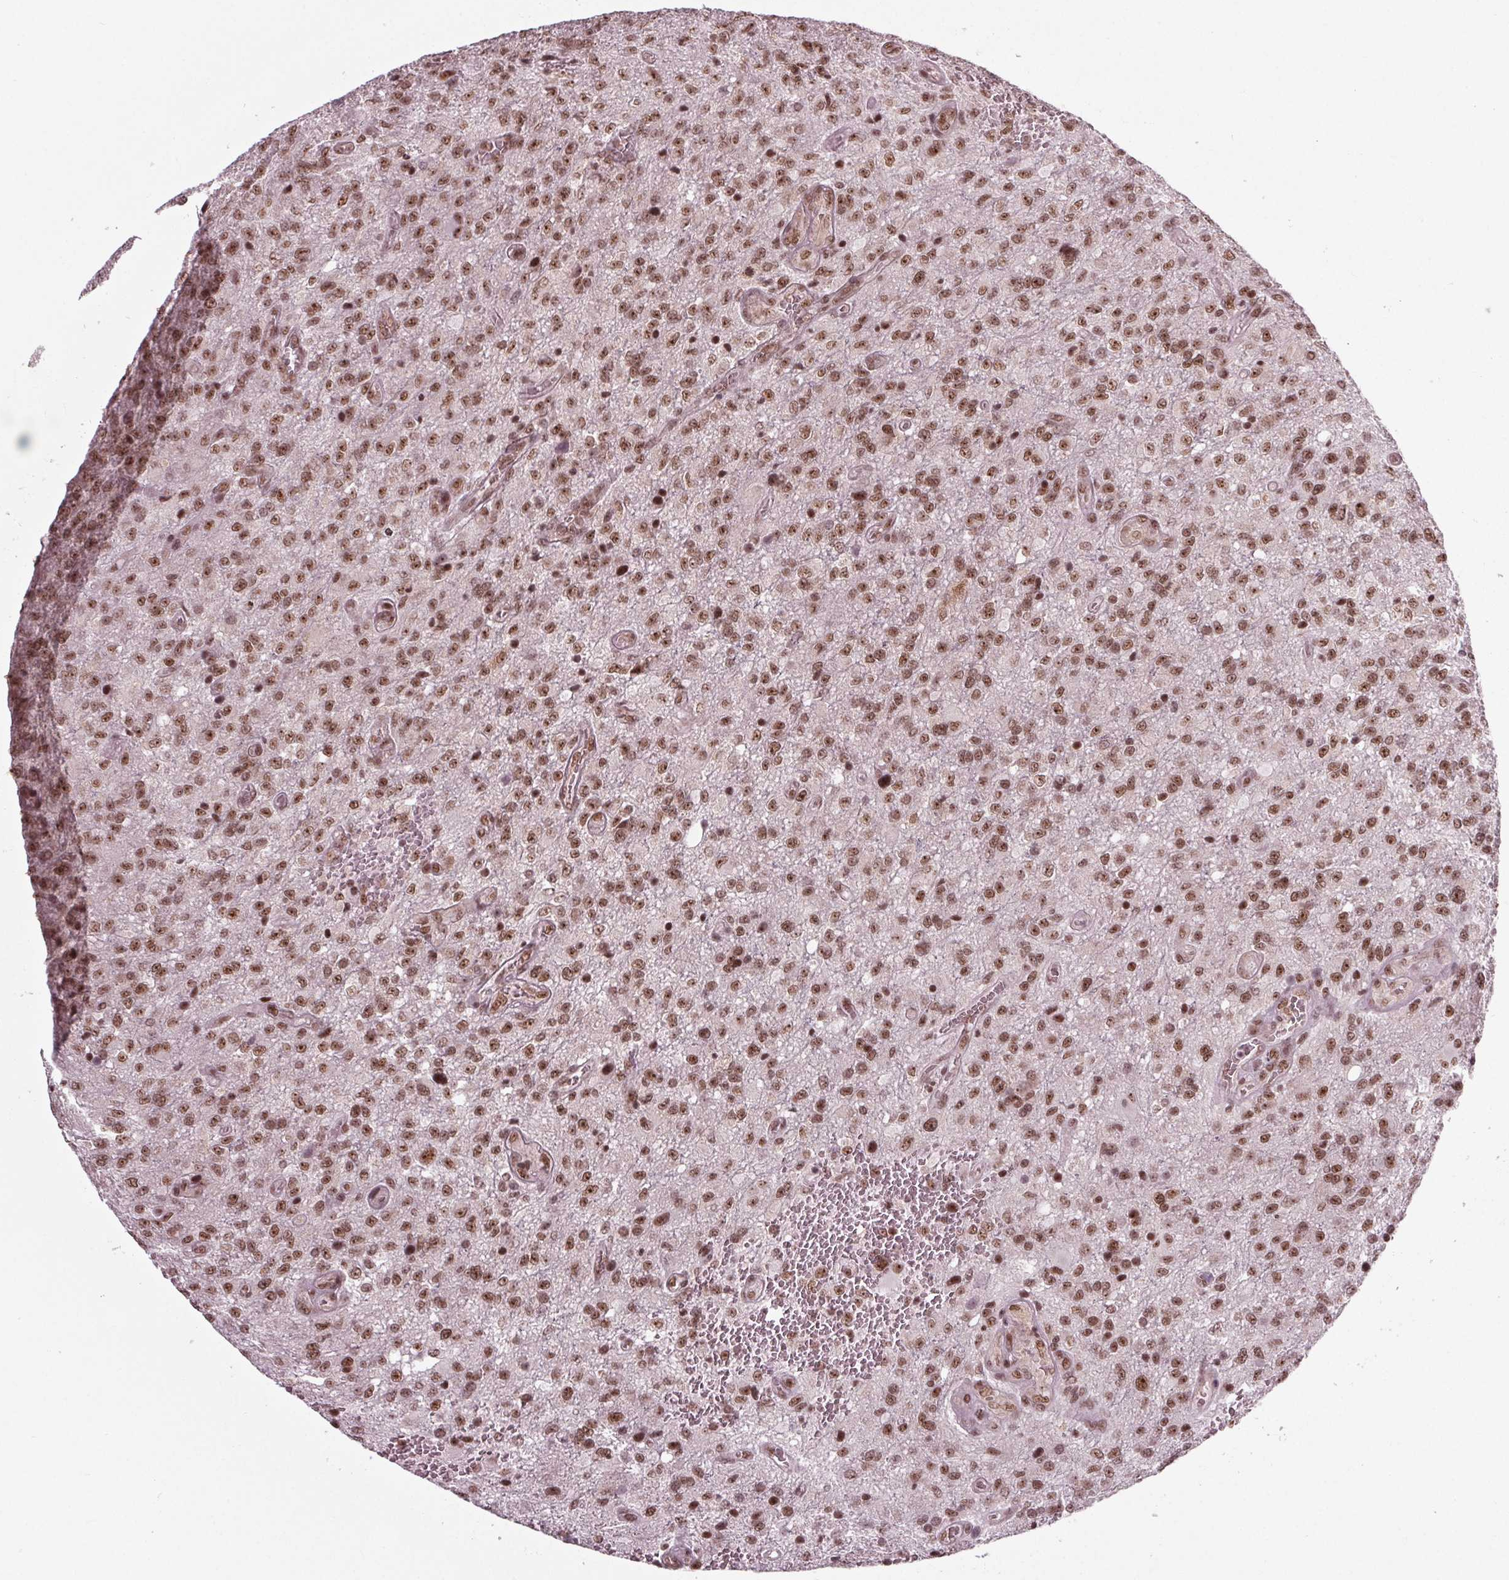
{"staining": {"intensity": "moderate", "quantity": ">75%", "location": "nuclear"}, "tissue": "glioma", "cell_type": "Tumor cells", "image_type": "cancer", "snomed": [{"axis": "morphology", "description": "Glioma, malignant, Low grade"}, {"axis": "topography", "description": "Brain"}], "caption": "Immunohistochemistry (IHC) (DAB) staining of human low-grade glioma (malignant) exhibits moderate nuclear protein staining in about >75% of tumor cells.", "gene": "DDX41", "patient": {"sex": "male", "age": 66}}